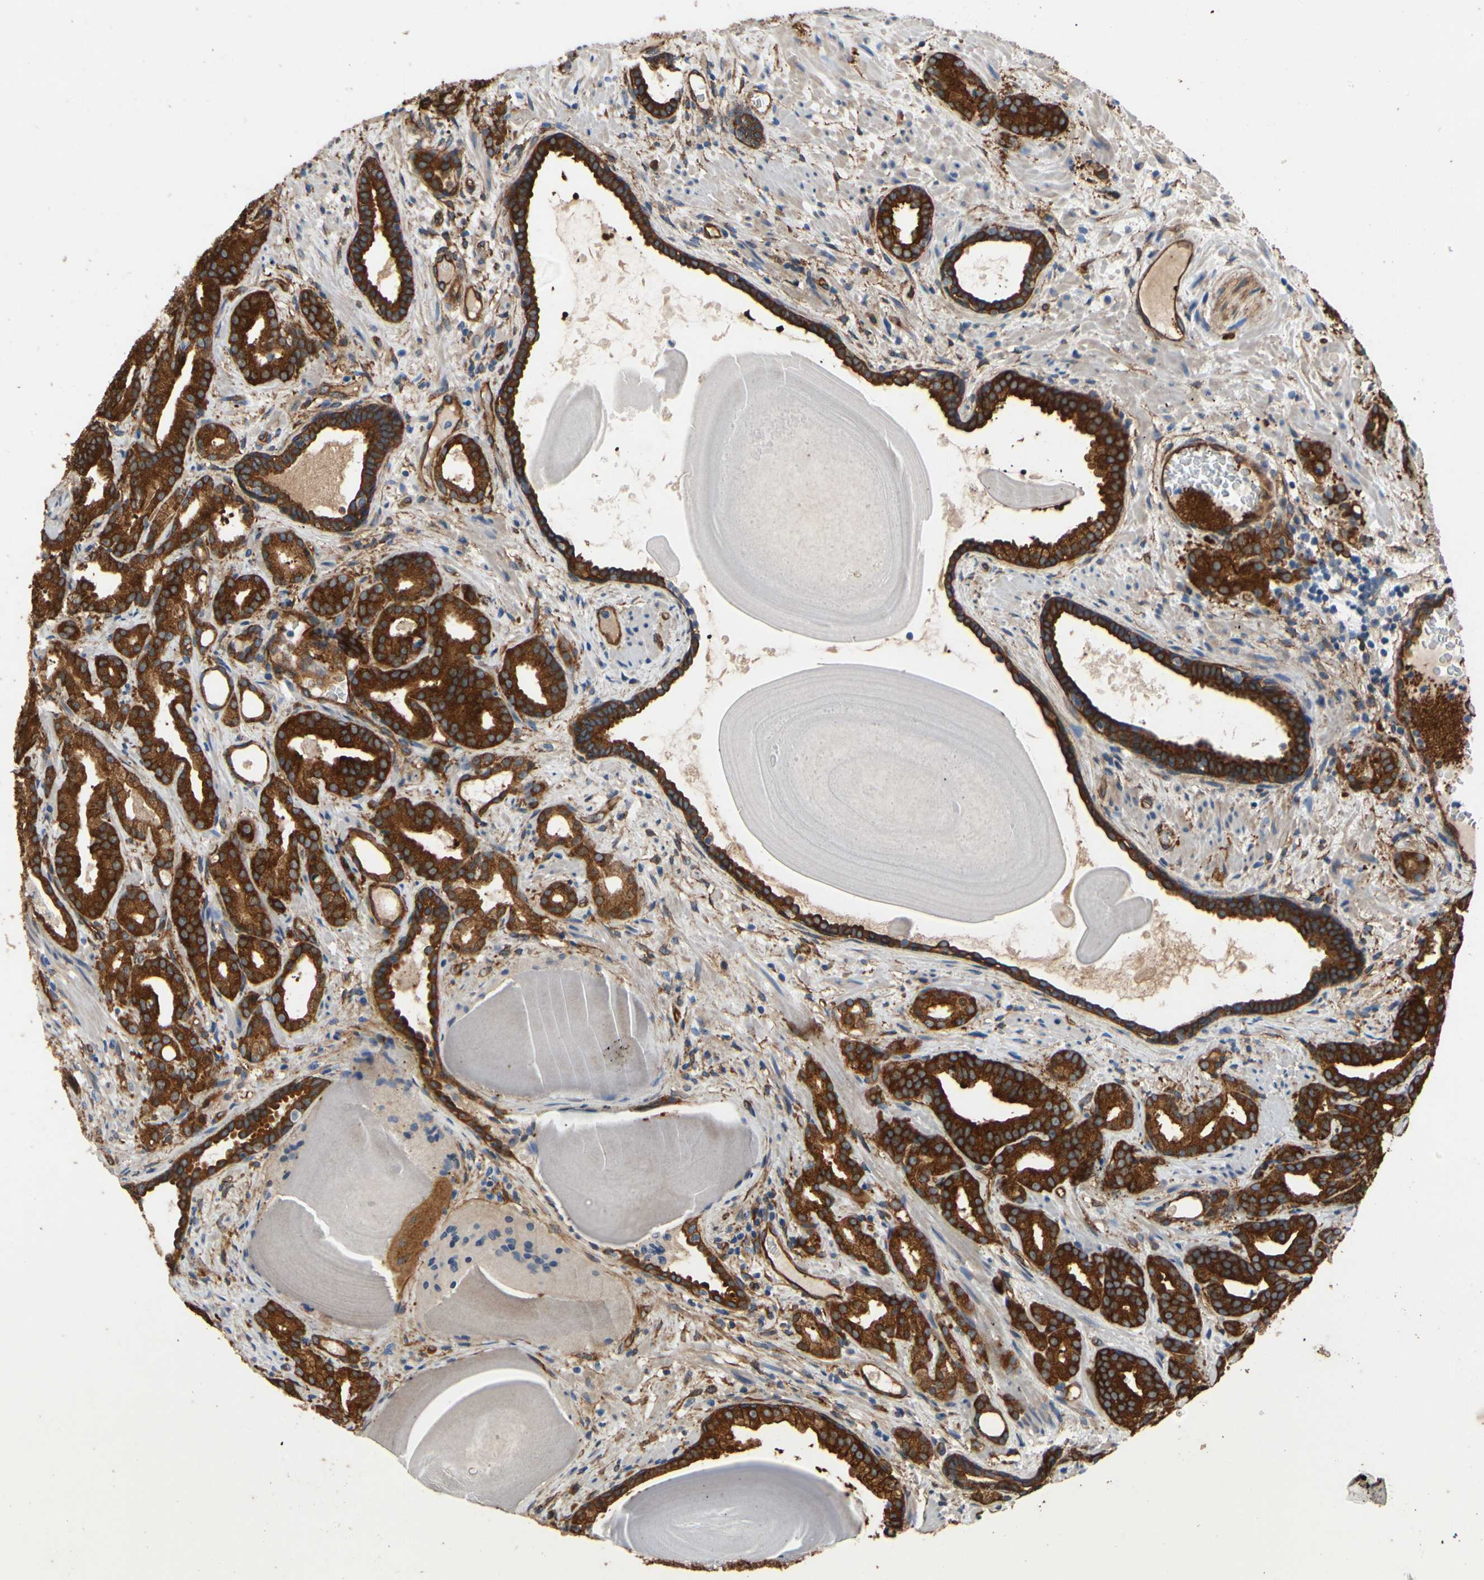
{"staining": {"intensity": "moderate", "quantity": ">75%", "location": "cytoplasmic/membranous"}, "tissue": "prostate cancer", "cell_type": "Tumor cells", "image_type": "cancer", "snomed": [{"axis": "morphology", "description": "Adenocarcinoma, Low grade"}, {"axis": "topography", "description": "Prostate"}], "caption": "Brown immunohistochemical staining in human low-grade adenocarcinoma (prostate) demonstrates moderate cytoplasmic/membranous staining in approximately >75% of tumor cells.", "gene": "CTTNBP2", "patient": {"sex": "male", "age": 63}}